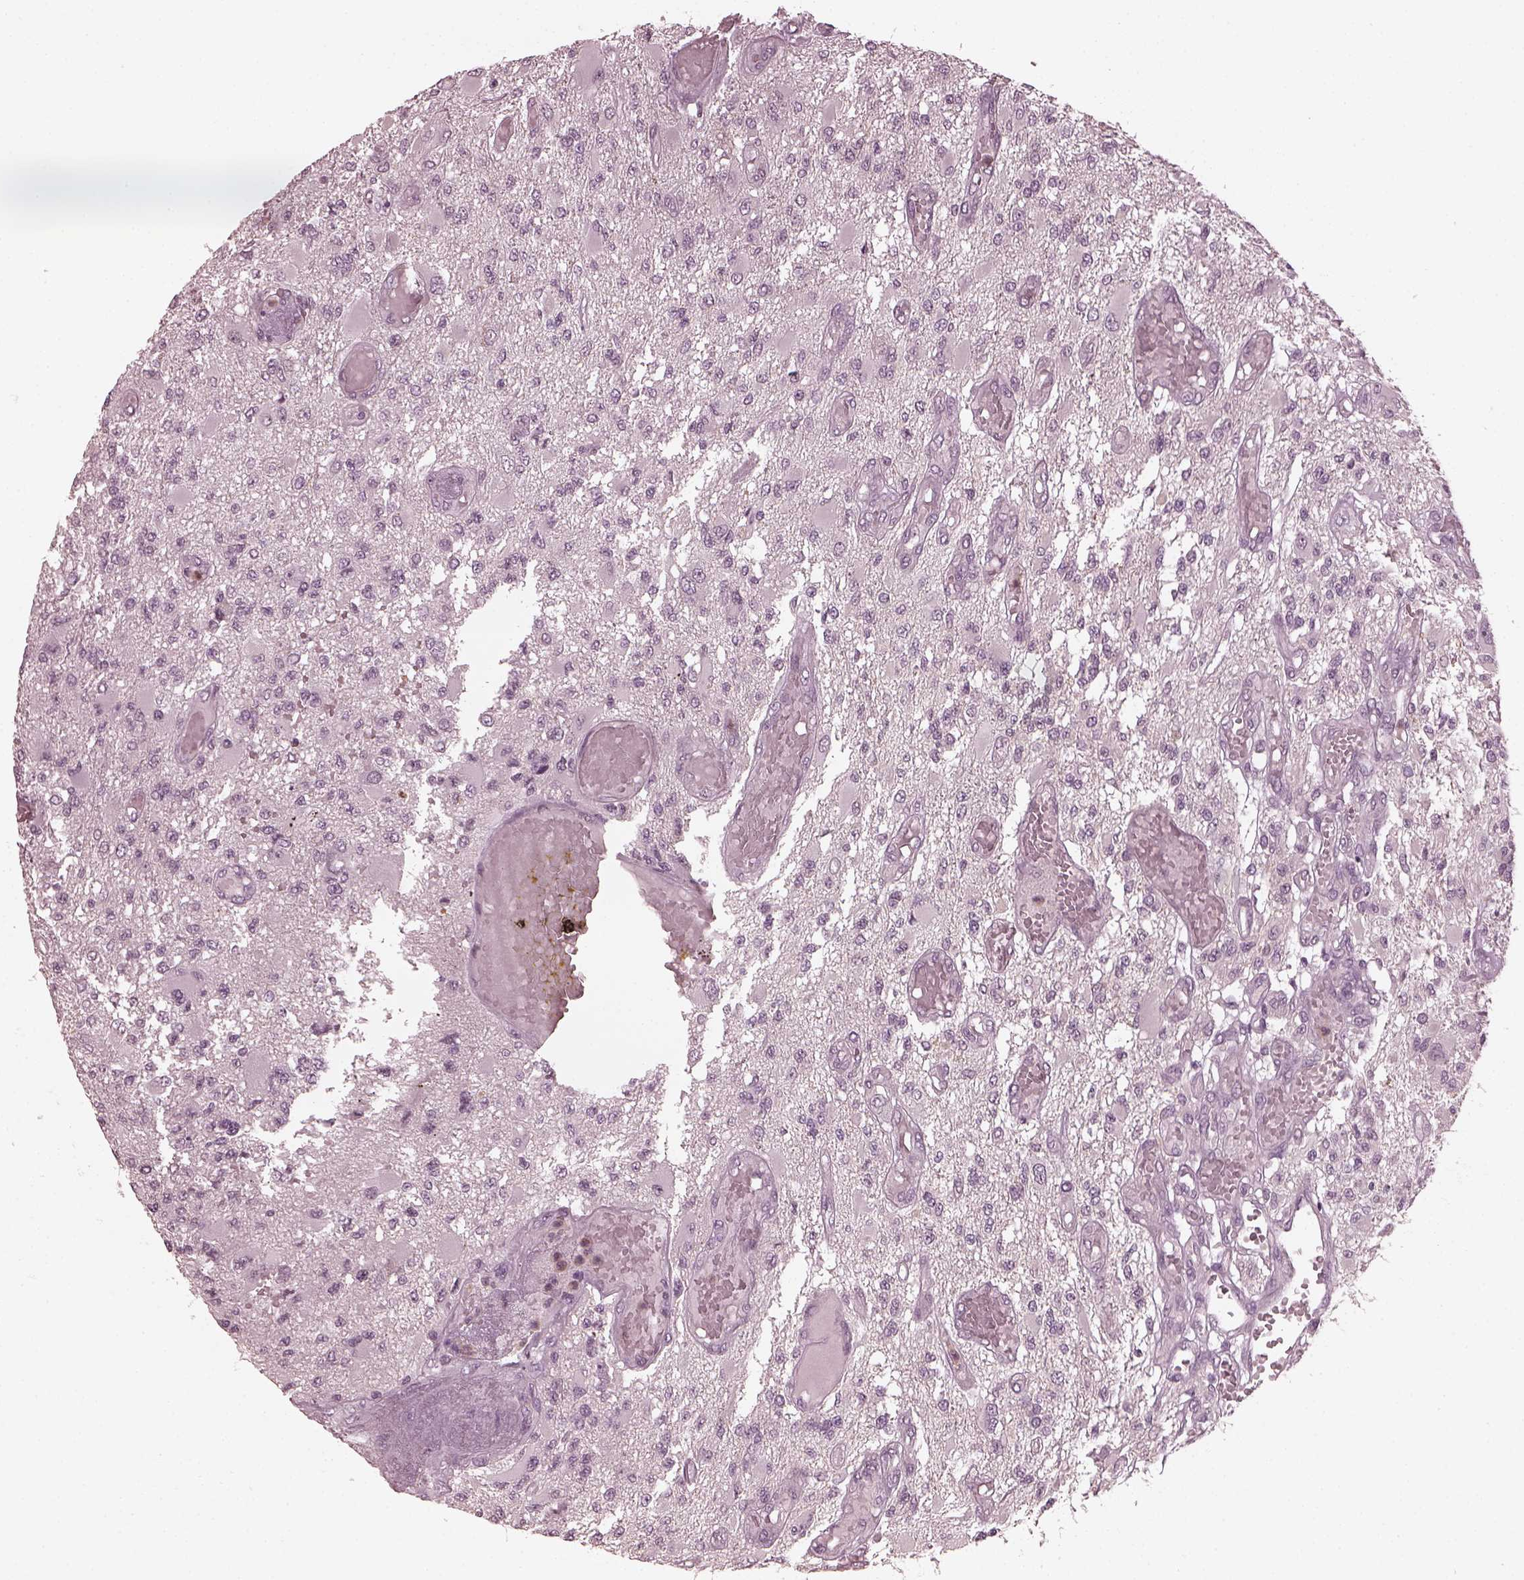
{"staining": {"intensity": "negative", "quantity": "none", "location": "none"}, "tissue": "glioma", "cell_type": "Tumor cells", "image_type": "cancer", "snomed": [{"axis": "morphology", "description": "Glioma, malignant, High grade"}, {"axis": "topography", "description": "Brain"}], "caption": "Tumor cells are negative for protein expression in human malignant glioma (high-grade).", "gene": "CCDC170", "patient": {"sex": "female", "age": 63}}